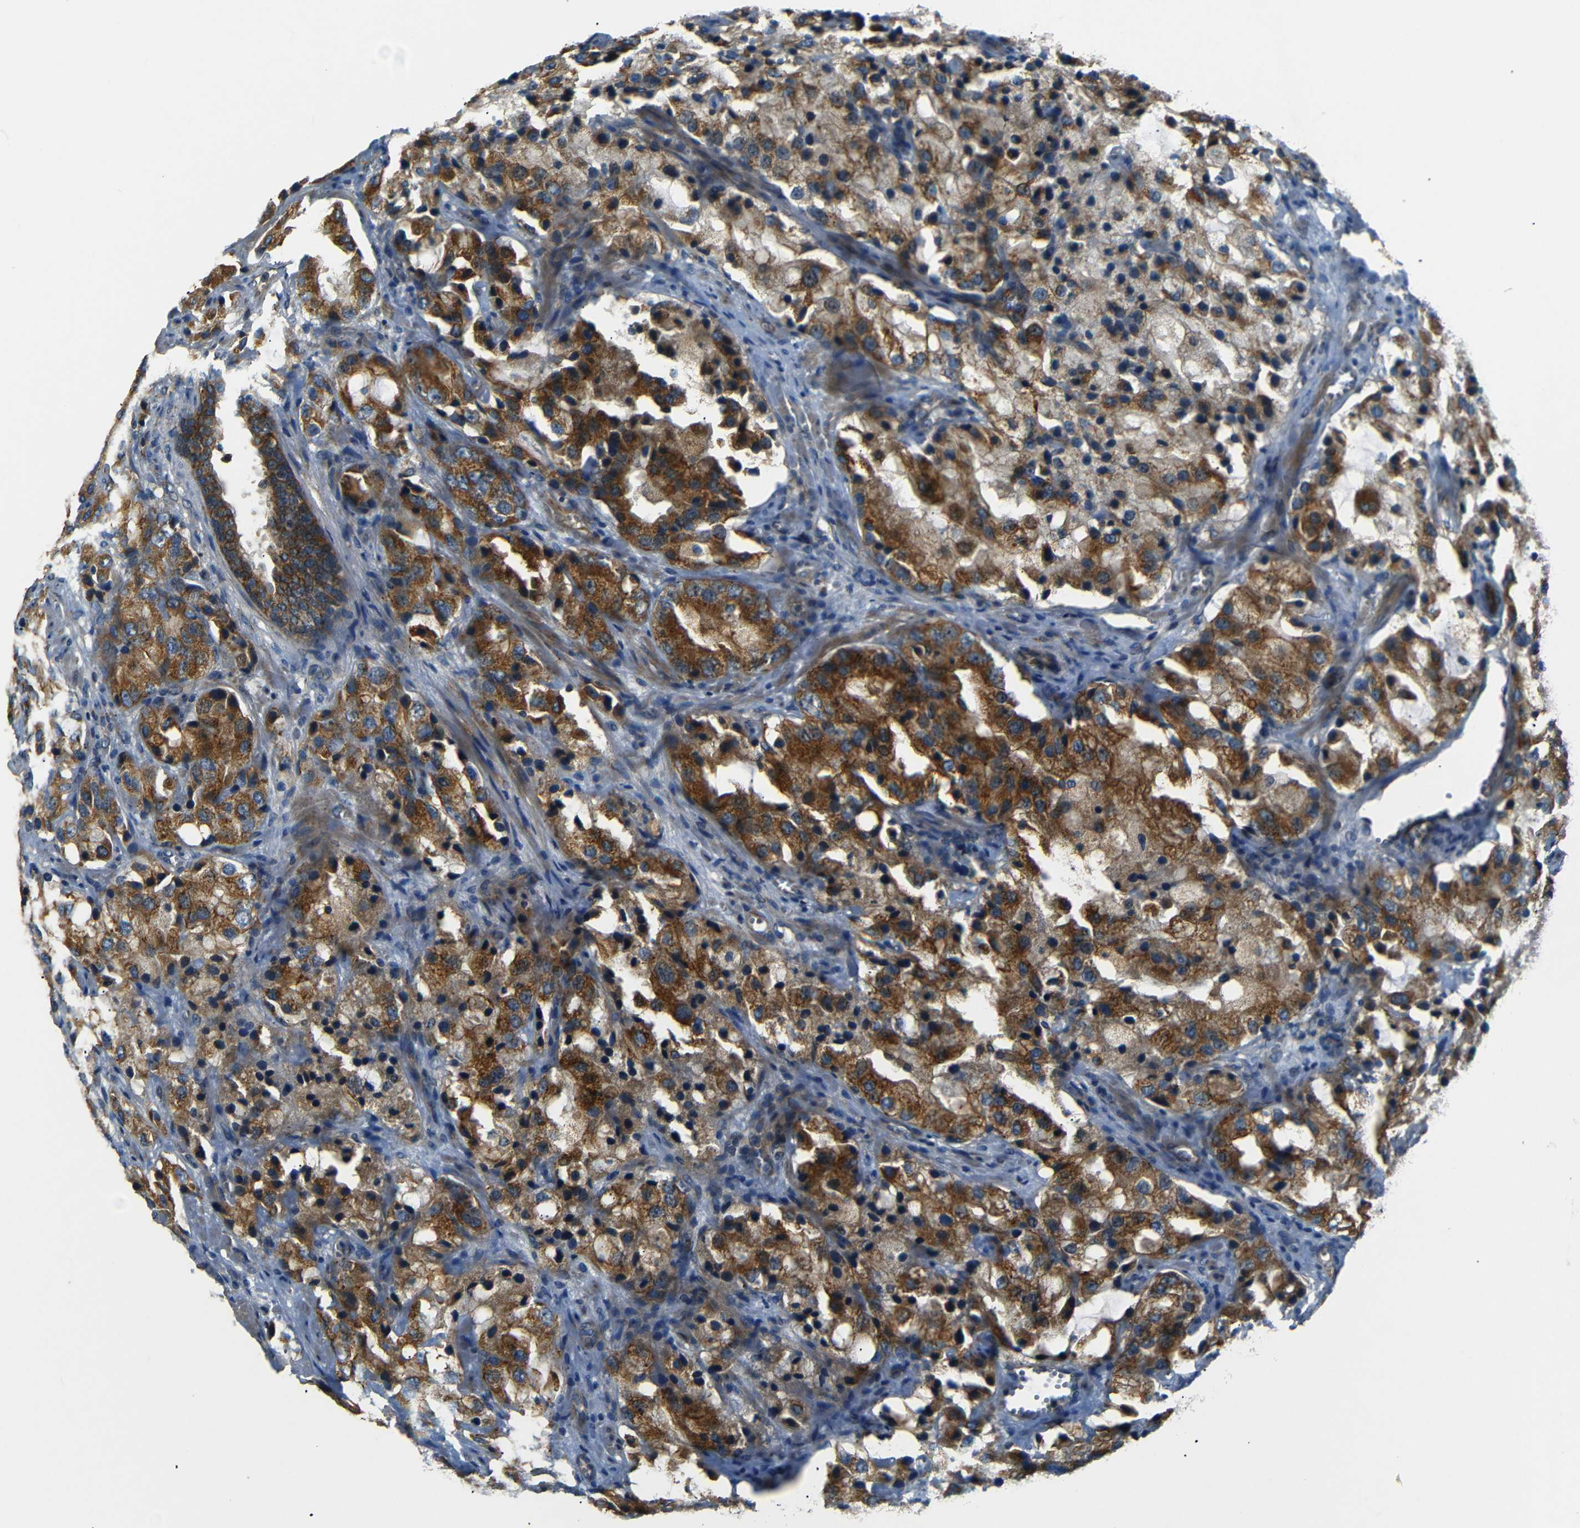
{"staining": {"intensity": "strong", "quantity": ">75%", "location": "cytoplasmic/membranous"}, "tissue": "prostate cancer", "cell_type": "Tumor cells", "image_type": "cancer", "snomed": [{"axis": "morphology", "description": "Adenocarcinoma, High grade"}, {"axis": "topography", "description": "Prostate"}], "caption": "Immunohistochemical staining of prostate cancer reveals high levels of strong cytoplasmic/membranous staining in about >75% of tumor cells. The staining was performed using DAB to visualize the protein expression in brown, while the nuclei were stained in blue with hematoxylin (Magnification: 20x).", "gene": "NETO2", "patient": {"sex": "male", "age": 70}}